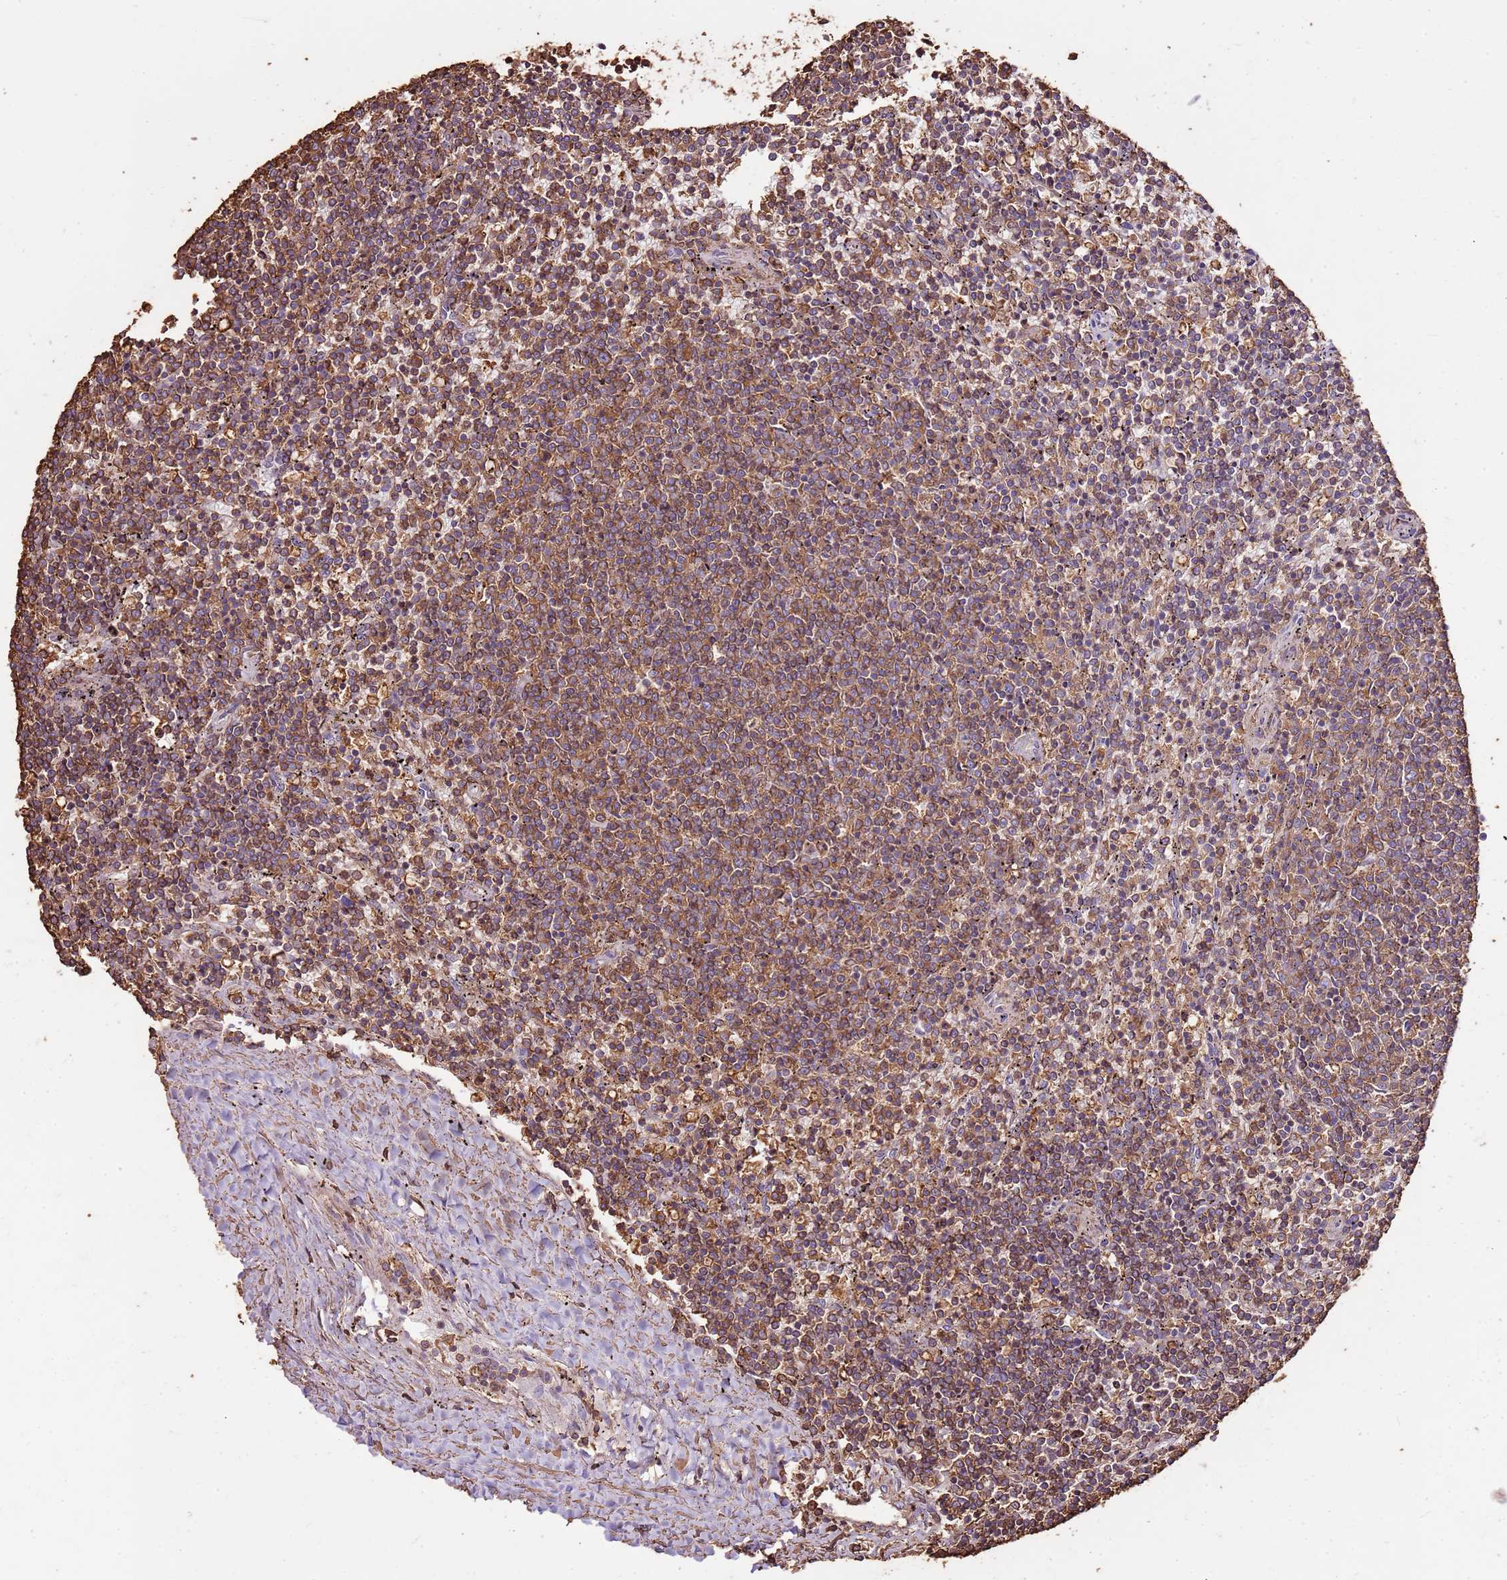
{"staining": {"intensity": "moderate", "quantity": ">75%", "location": "cytoplasmic/membranous"}, "tissue": "lymphoma", "cell_type": "Tumor cells", "image_type": "cancer", "snomed": [{"axis": "morphology", "description": "Malignant lymphoma, non-Hodgkin's type, Low grade"}, {"axis": "topography", "description": "Spleen"}], "caption": "Lymphoma stained with a protein marker exhibits moderate staining in tumor cells.", "gene": "ARL10", "patient": {"sex": "female", "age": 50}}